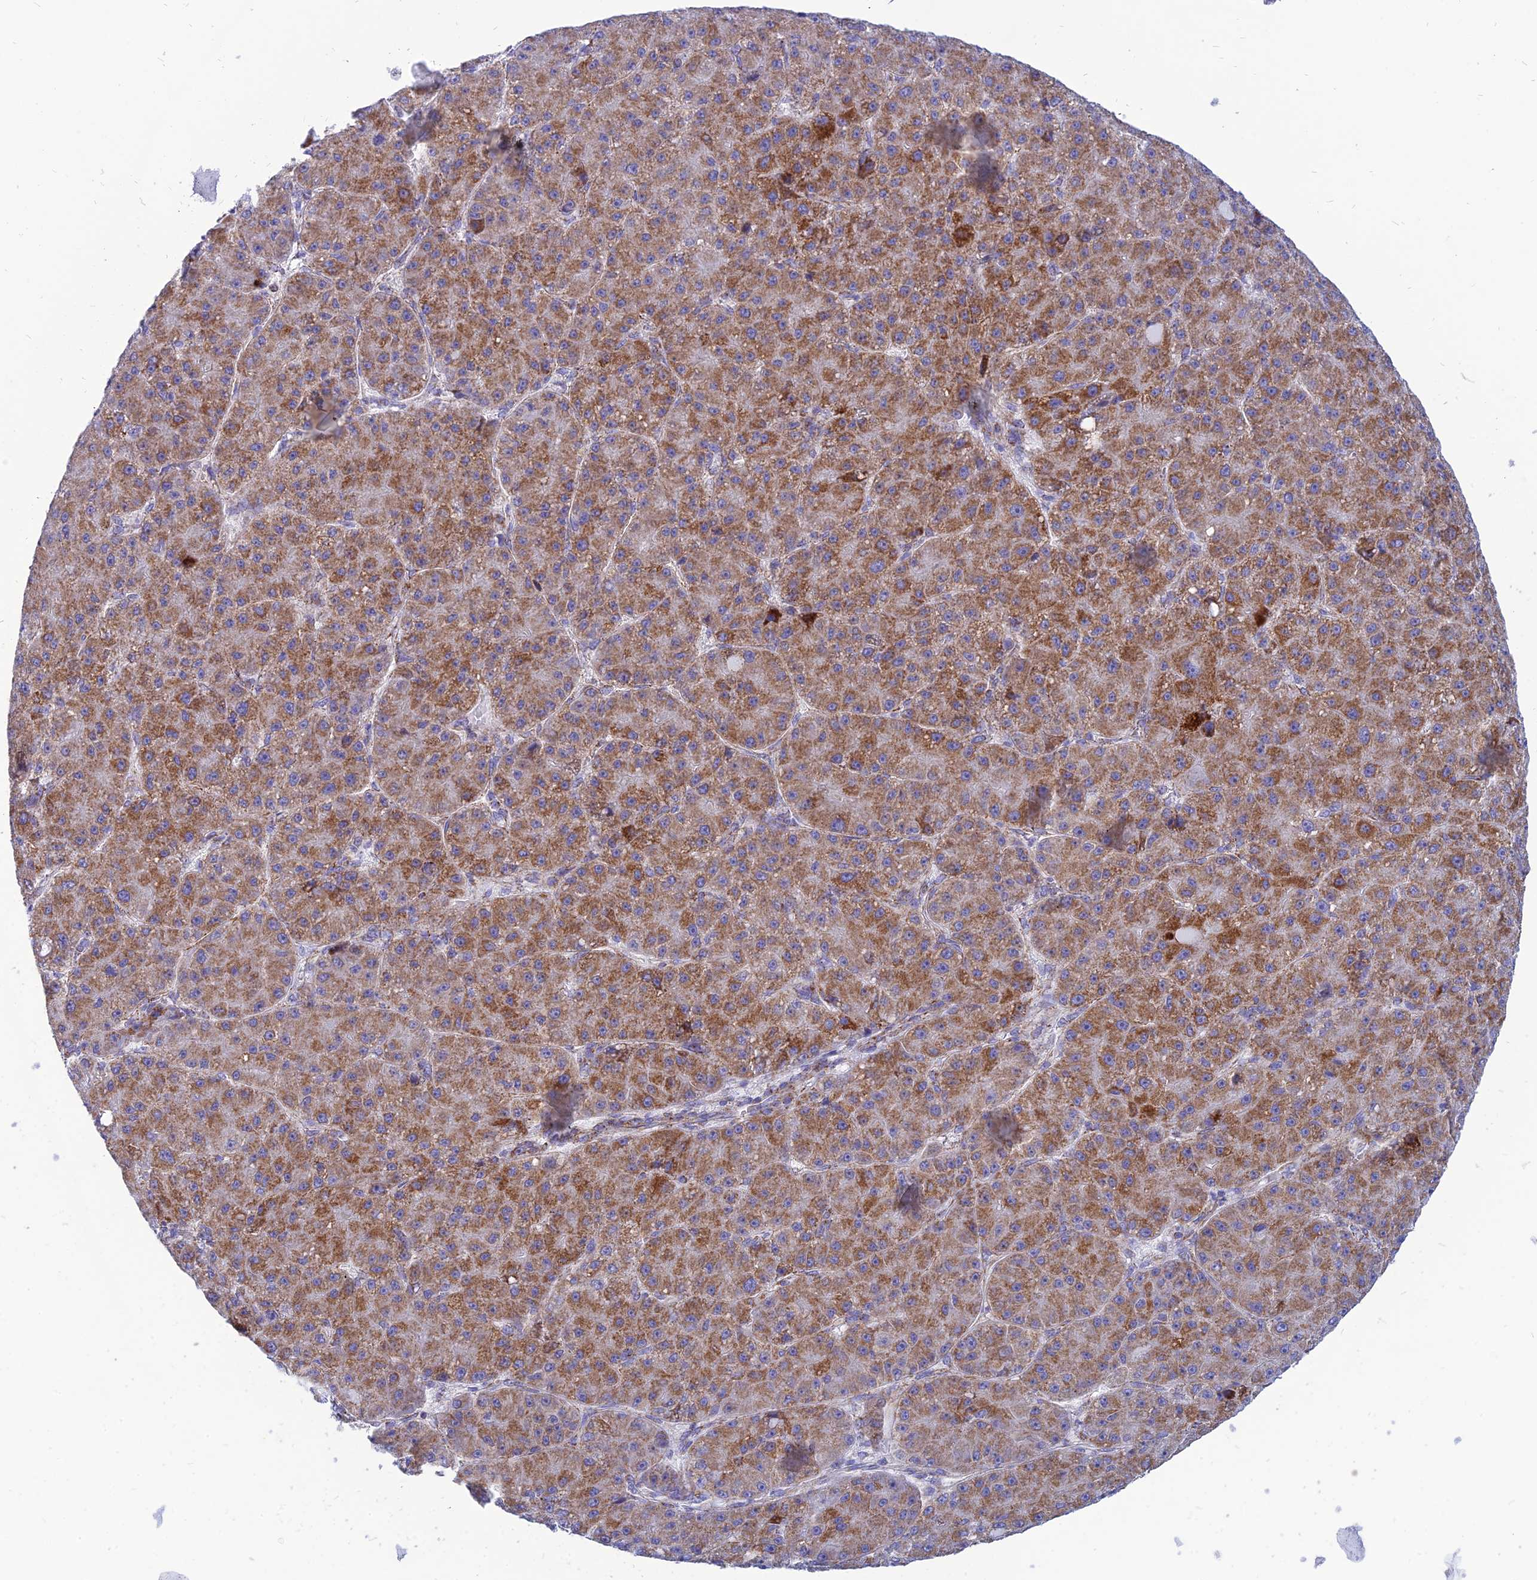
{"staining": {"intensity": "moderate", "quantity": ">75%", "location": "cytoplasmic/membranous"}, "tissue": "liver cancer", "cell_type": "Tumor cells", "image_type": "cancer", "snomed": [{"axis": "morphology", "description": "Carcinoma, Hepatocellular, NOS"}, {"axis": "topography", "description": "Liver"}], "caption": "A photomicrograph of hepatocellular carcinoma (liver) stained for a protein exhibits moderate cytoplasmic/membranous brown staining in tumor cells.", "gene": "PACC1", "patient": {"sex": "male", "age": 67}}